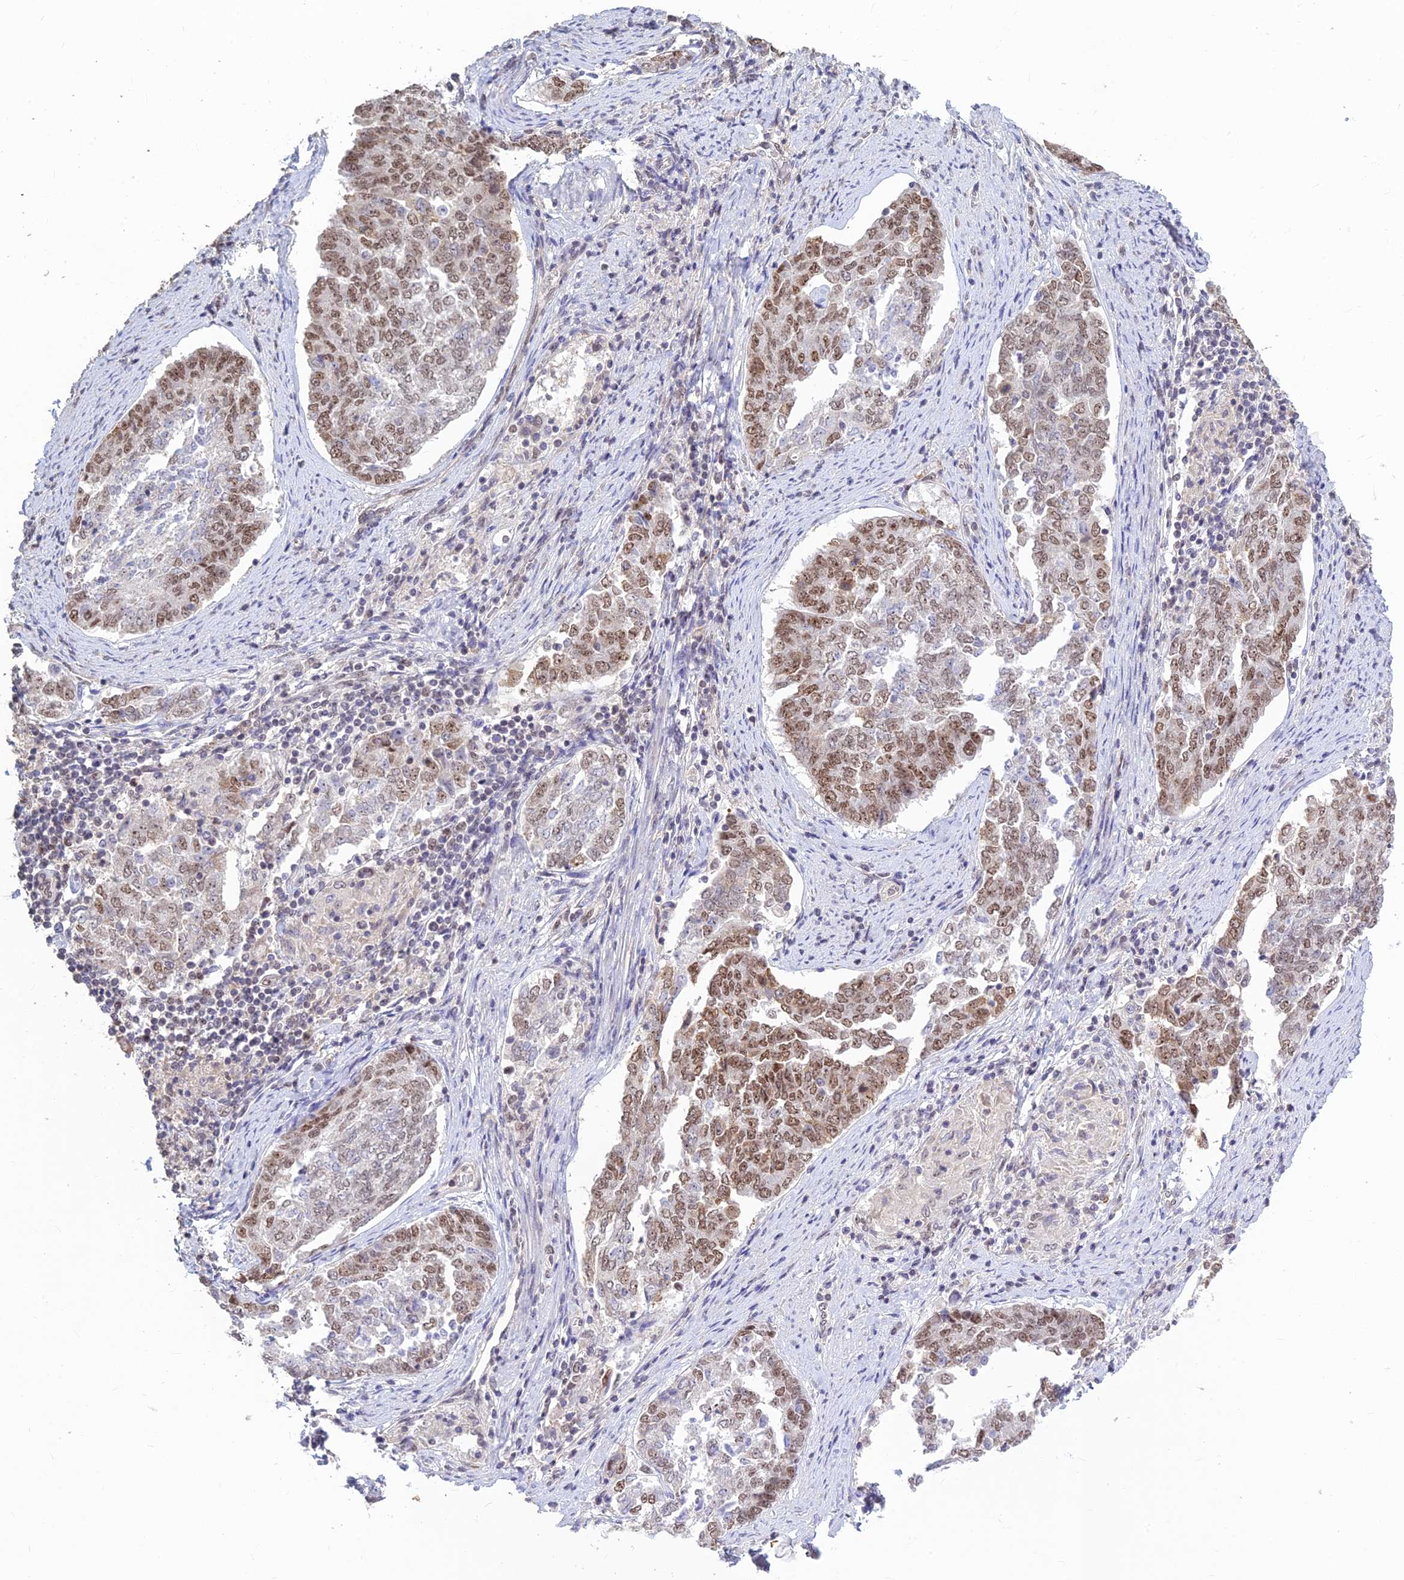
{"staining": {"intensity": "moderate", "quantity": "25%-75%", "location": "nuclear"}, "tissue": "endometrial cancer", "cell_type": "Tumor cells", "image_type": "cancer", "snomed": [{"axis": "morphology", "description": "Adenocarcinoma, NOS"}, {"axis": "topography", "description": "Endometrium"}], "caption": "Immunohistochemistry histopathology image of neoplastic tissue: human endometrial adenocarcinoma stained using immunohistochemistry exhibits medium levels of moderate protein expression localized specifically in the nuclear of tumor cells, appearing as a nuclear brown color.", "gene": "POLR1G", "patient": {"sex": "female", "age": 80}}